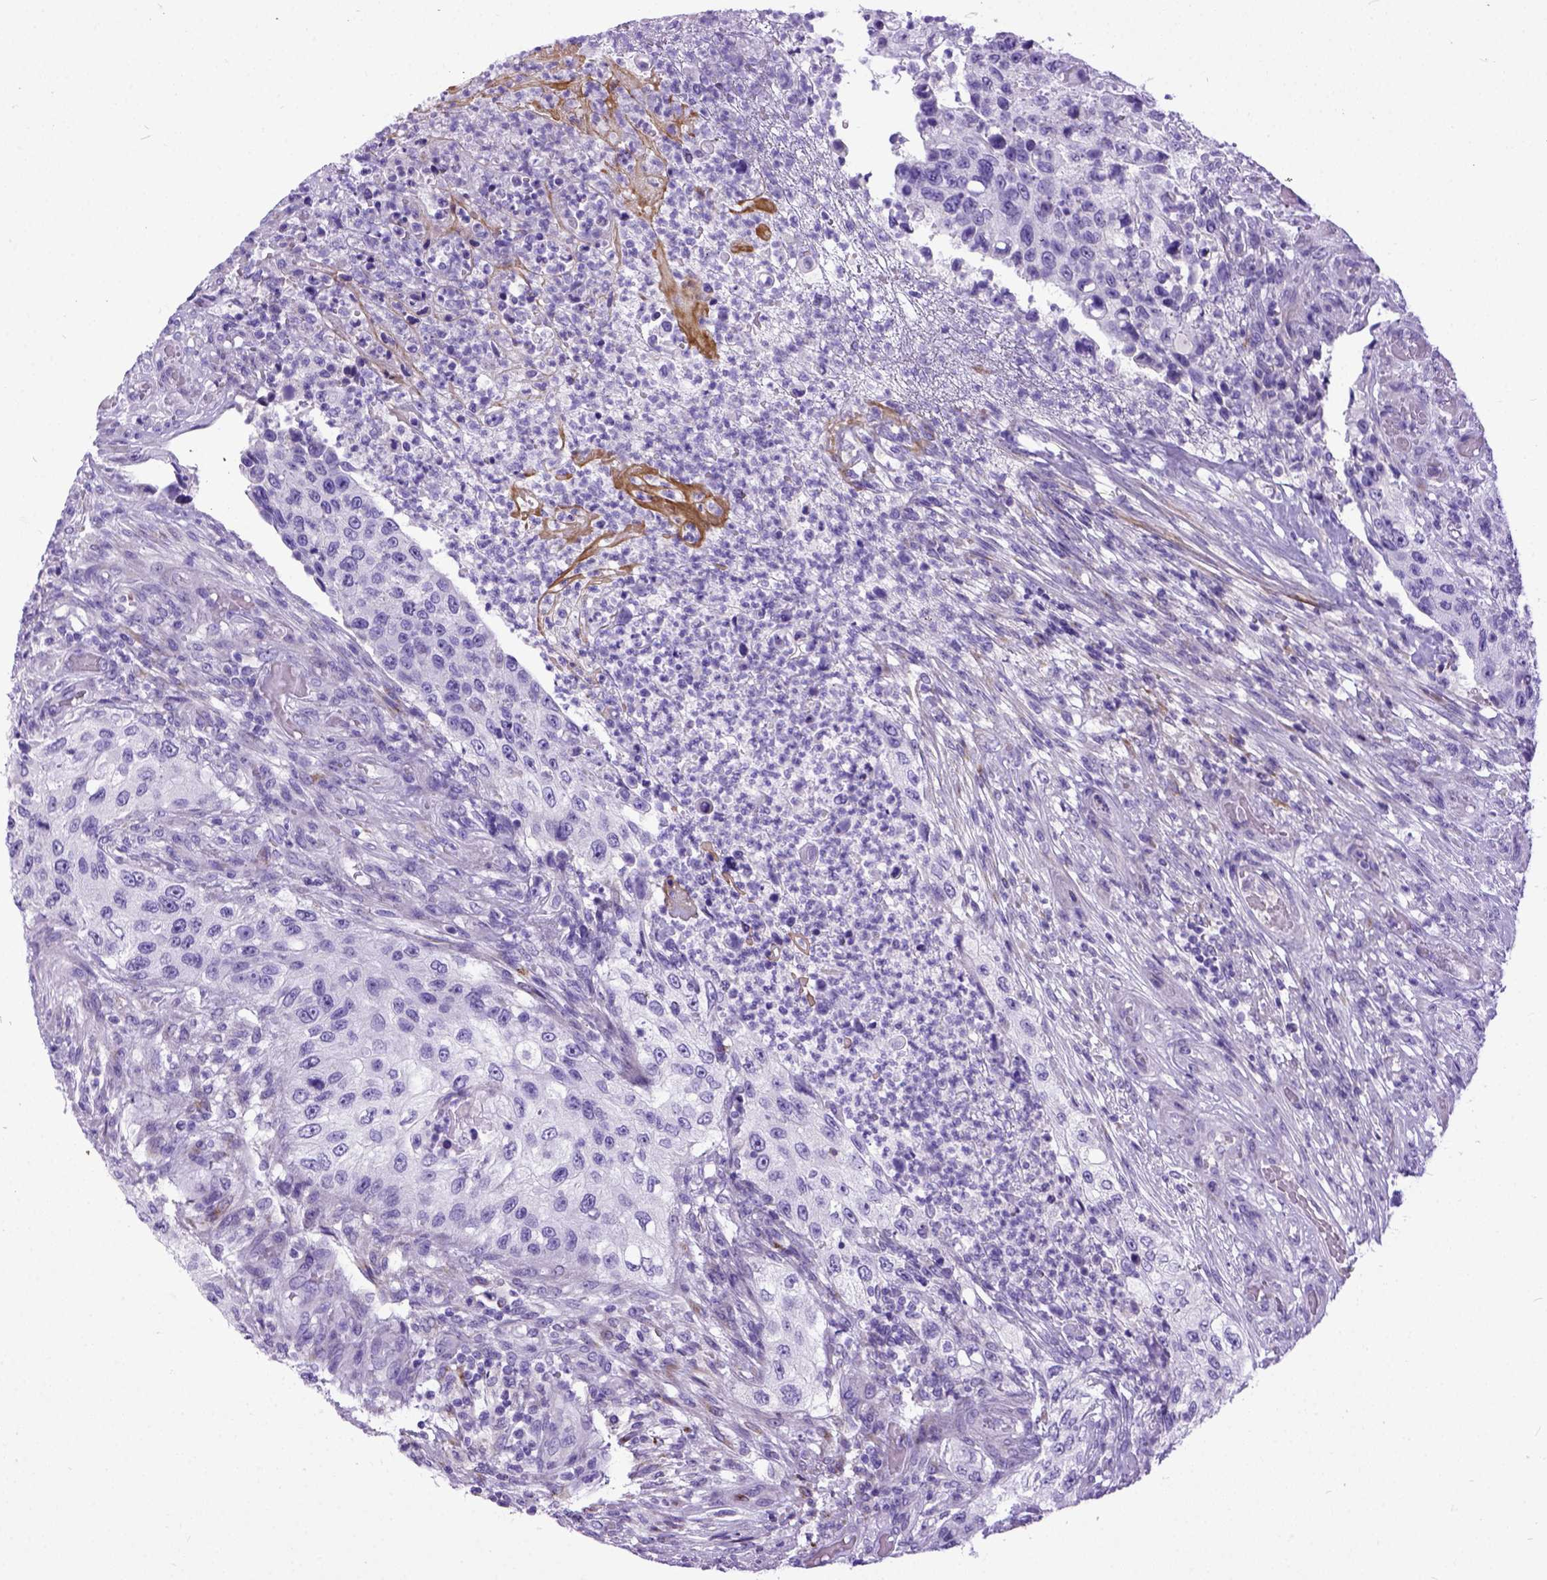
{"staining": {"intensity": "negative", "quantity": "none", "location": "none"}, "tissue": "urothelial cancer", "cell_type": "Tumor cells", "image_type": "cancer", "snomed": [{"axis": "morphology", "description": "Urothelial carcinoma, High grade"}, {"axis": "topography", "description": "Urinary bladder"}], "caption": "High power microscopy photomicrograph of an immunohistochemistry histopathology image of urothelial cancer, revealing no significant staining in tumor cells.", "gene": "IGF2", "patient": {"sex": "female", "age": 60}}